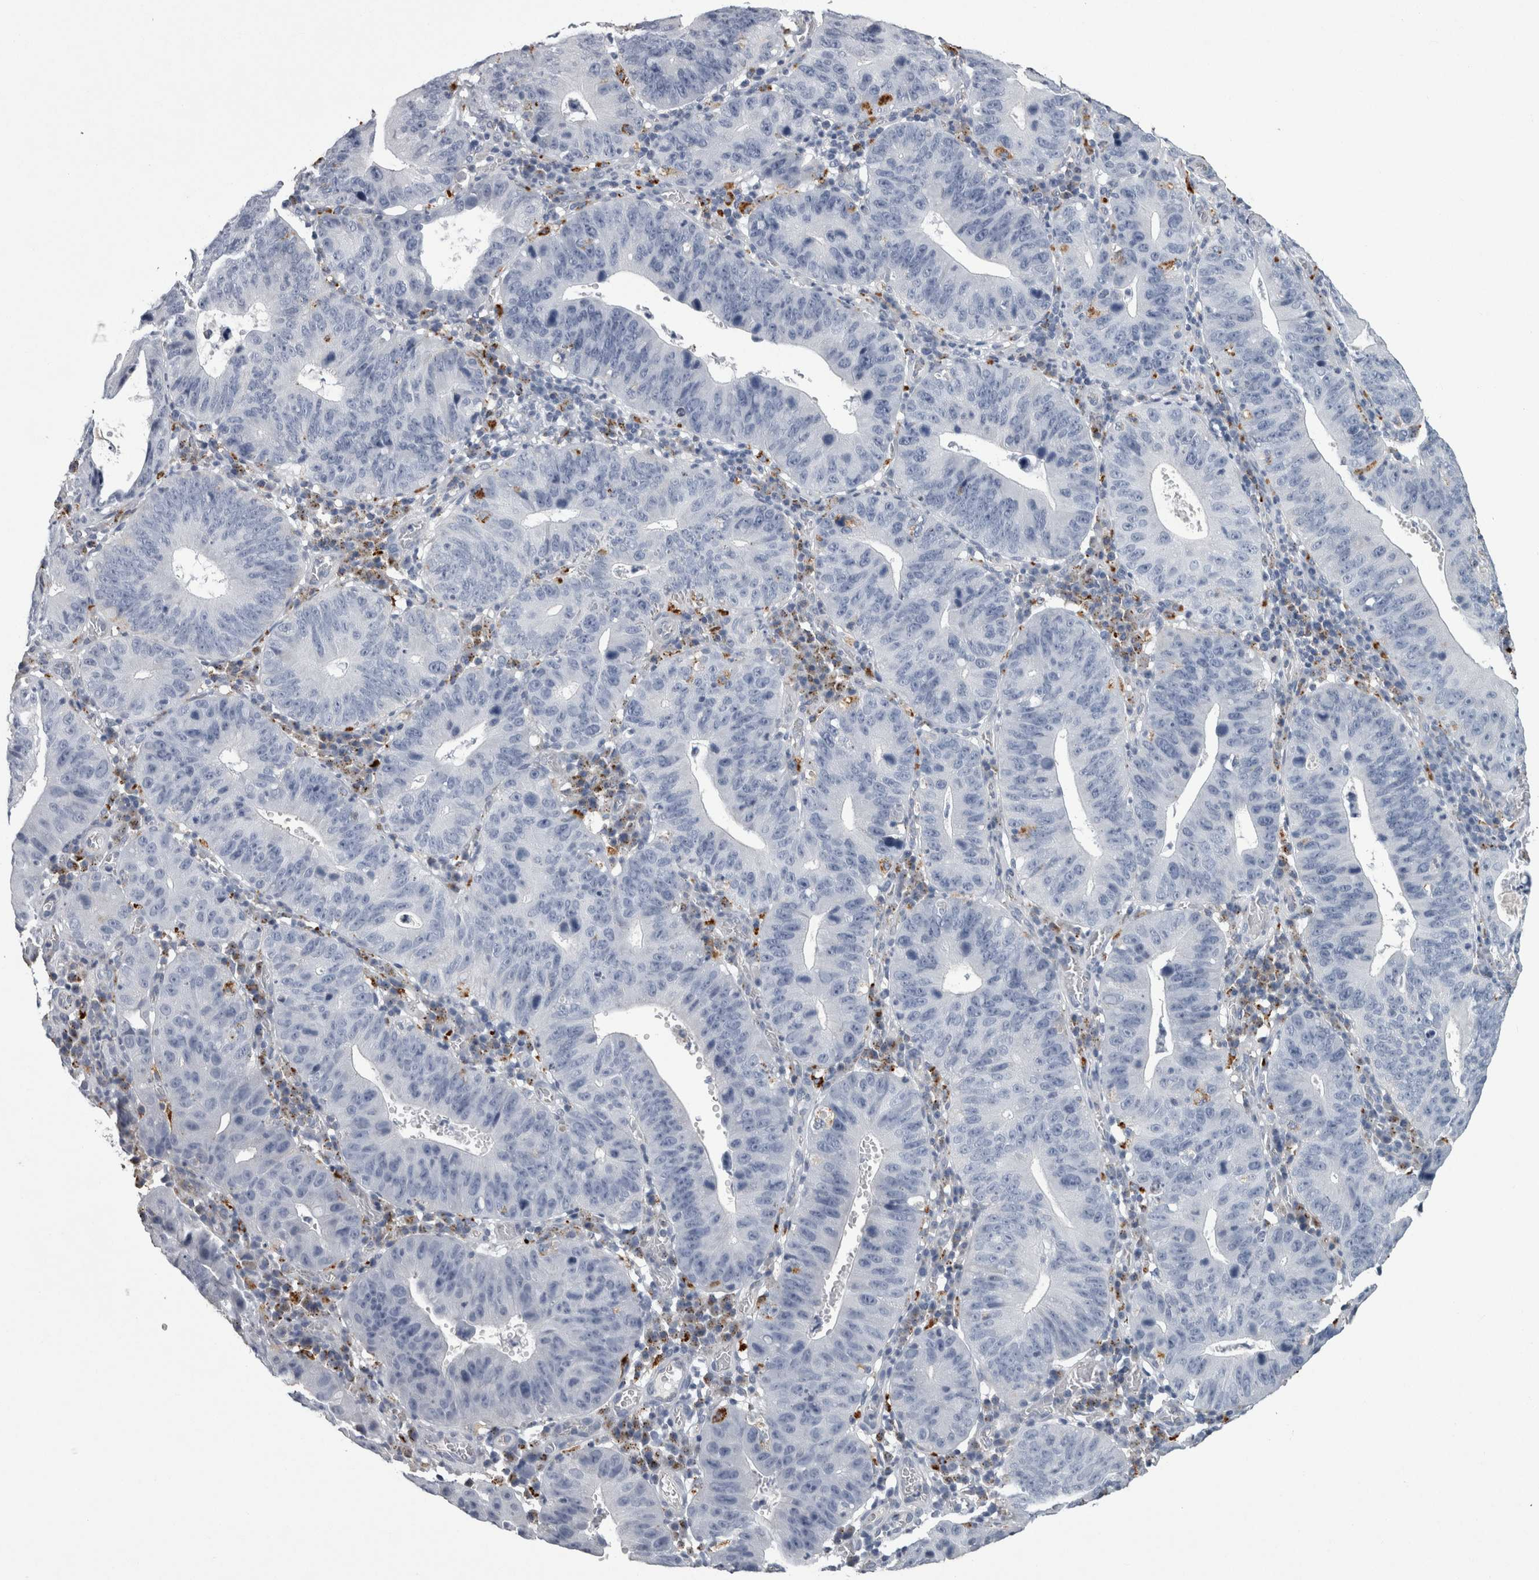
{"staining": {"intensity": "negative", "quantity": "none", "location": "none"}, "tissue": "stomach cancer", "cell_type": "Tumor cells", "image_type": "cancer", "snomed": [{"axis": "morphology", "description": "Adenocarcinoma, NOS"}, {"axis": "topography", "description": "Stomach"}], "caption": "IHC of human stomach adenocarcinoma demonstrates no expression in tumor cells. (DAB immunohistochemistry with hematoxylin counter stain).", "gene": "DPP7", "patient": {"sex": "male", "age": 59}}